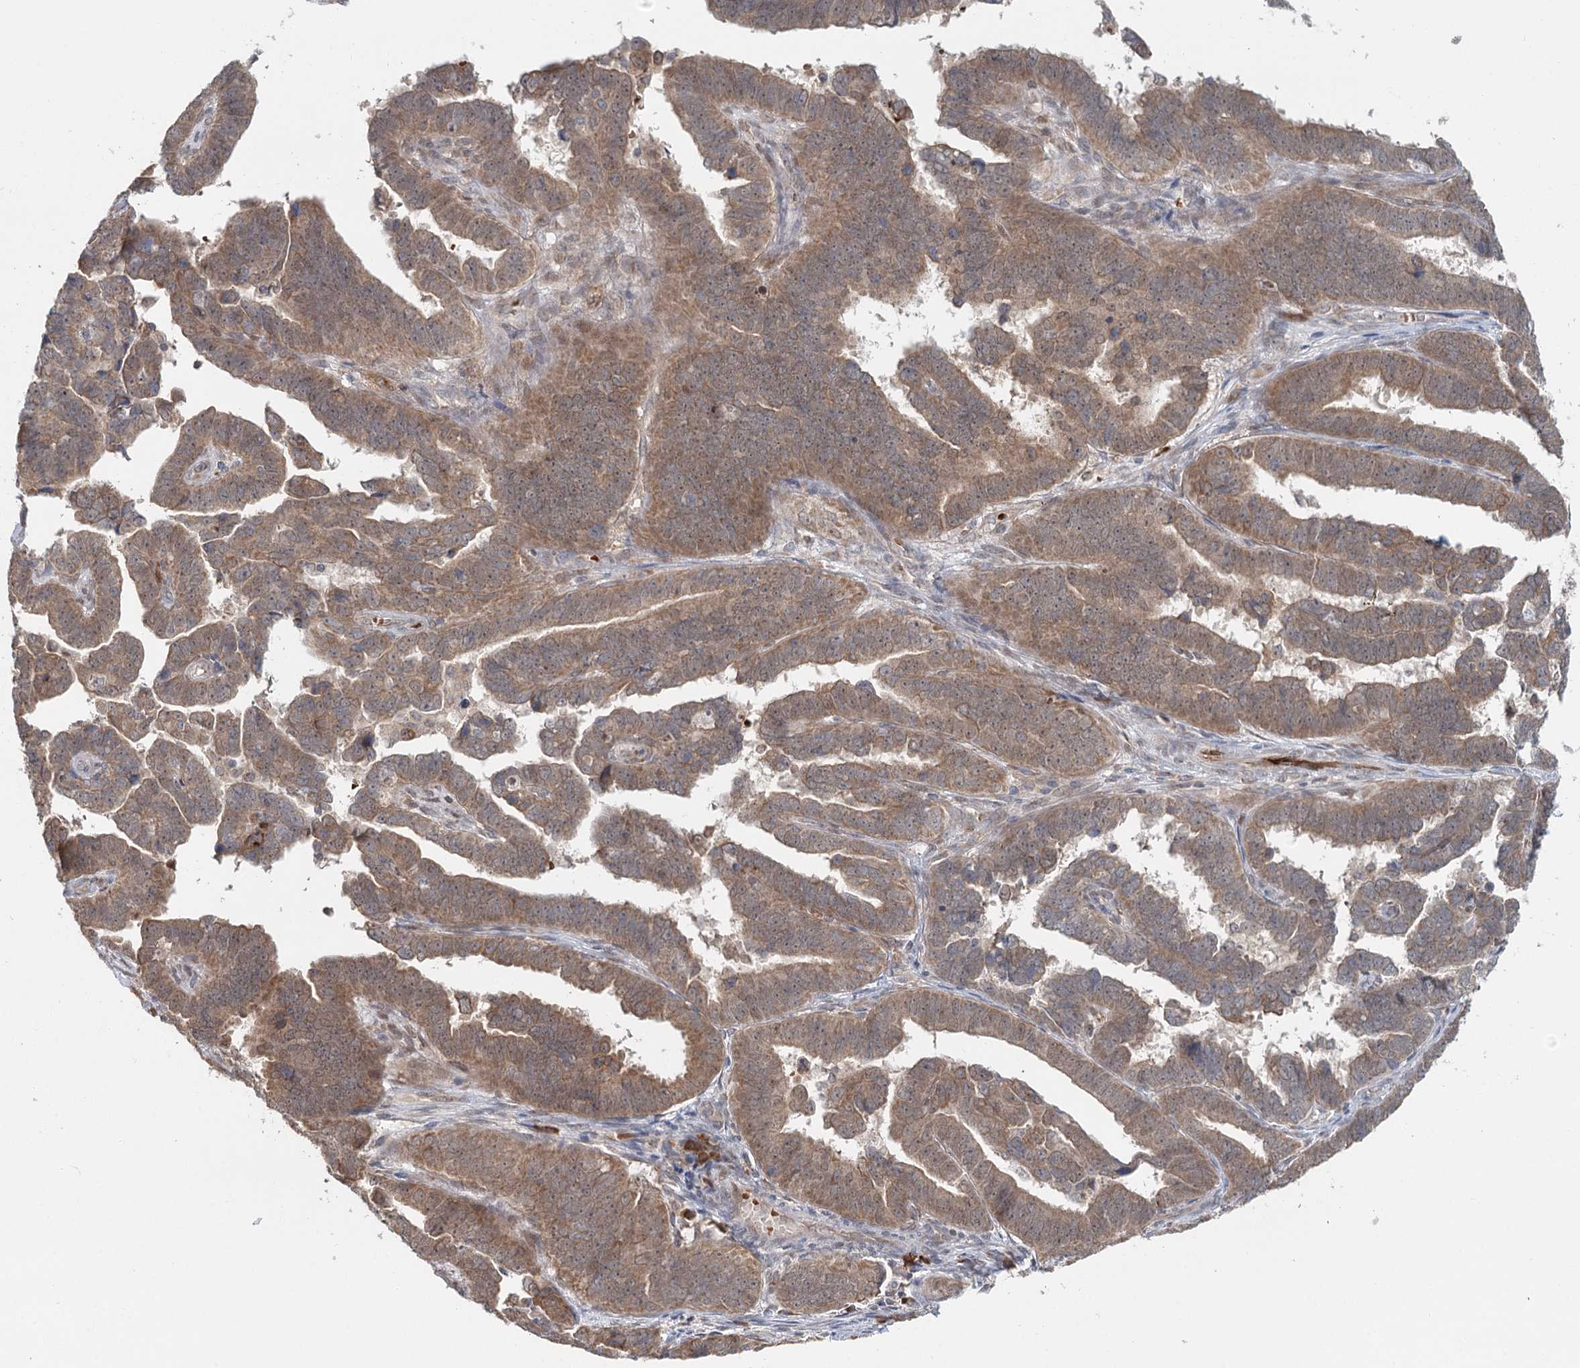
{"staining": {"intensity": "moderate", "quantity": ">75%", "location": "cytoplasmic/membranous"}, "tissue": "endometrial cancer", "cell_type": "Tumor cells", "image_type": "cancer", "snomed": [{"axis": "morphology", "description": "Adenocarcinoma, NOS"}, {"axis": "topography", "description": "Endometrium"}], "caption": "Protein staining demonstrates moderate cytoplasmic/membranous expression in approximately >75% of tumor cells in adenocarcinoma (endometrial).", "gene": "ADK", "patient": {"sex": "female", "age": 75}}